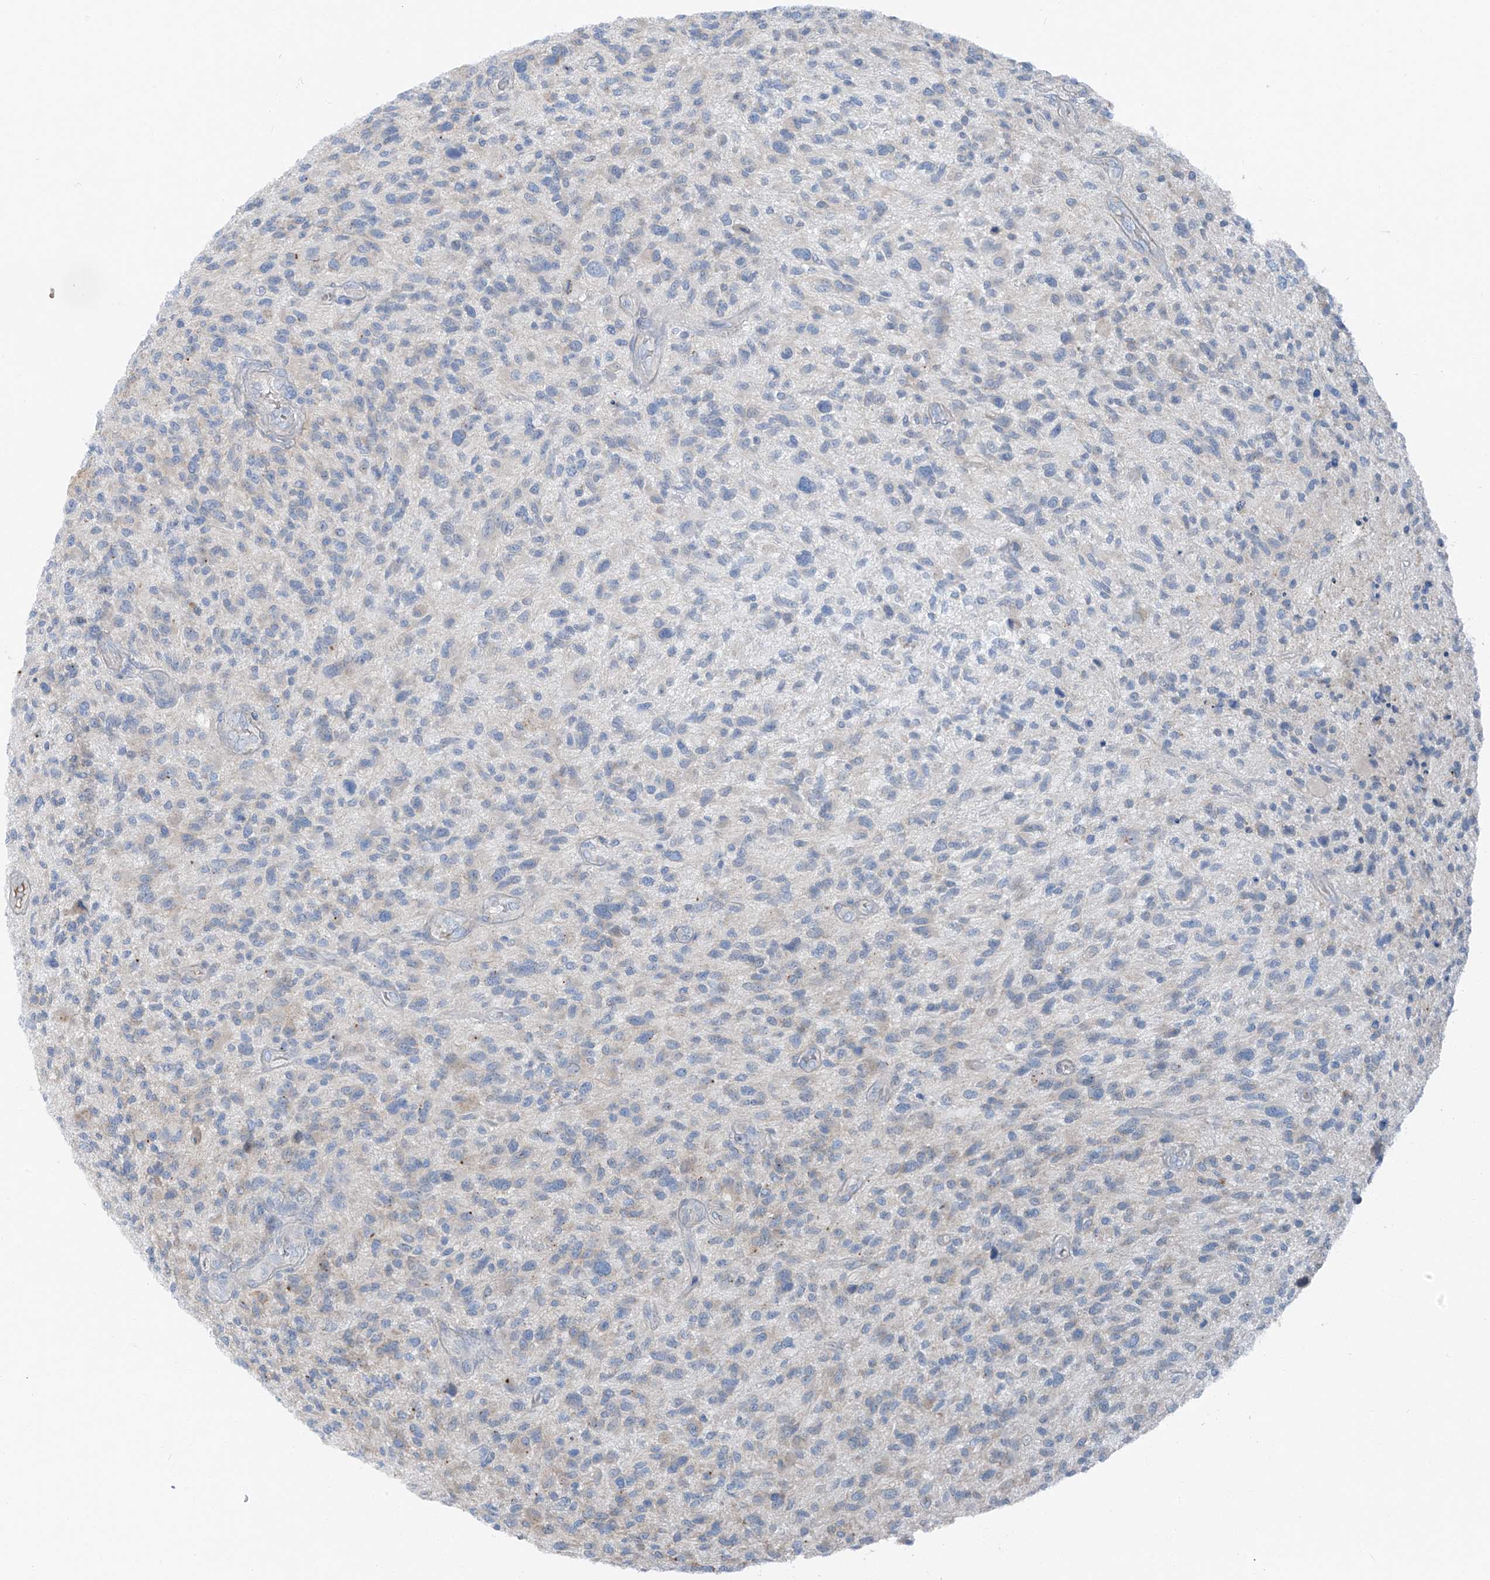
{"staining": {"intensity": "negative", "quantity": "none", "location": "none"}, "tissue": "glioma", "cell_type": "Tumor cells", "image_type": "cancer", "snomed": [{"axis": "morphology", "description": "Glioma, malignant, High grade"}, {"axis": "topography", "description": "Brain"}], "caption": "Malignant glioma (high-grade) was stained to show a protein in brown. There is no significant positivity in tumor cells.", "gene": "CHMP2B", "patient": {"sex": "male", "age": 47}}